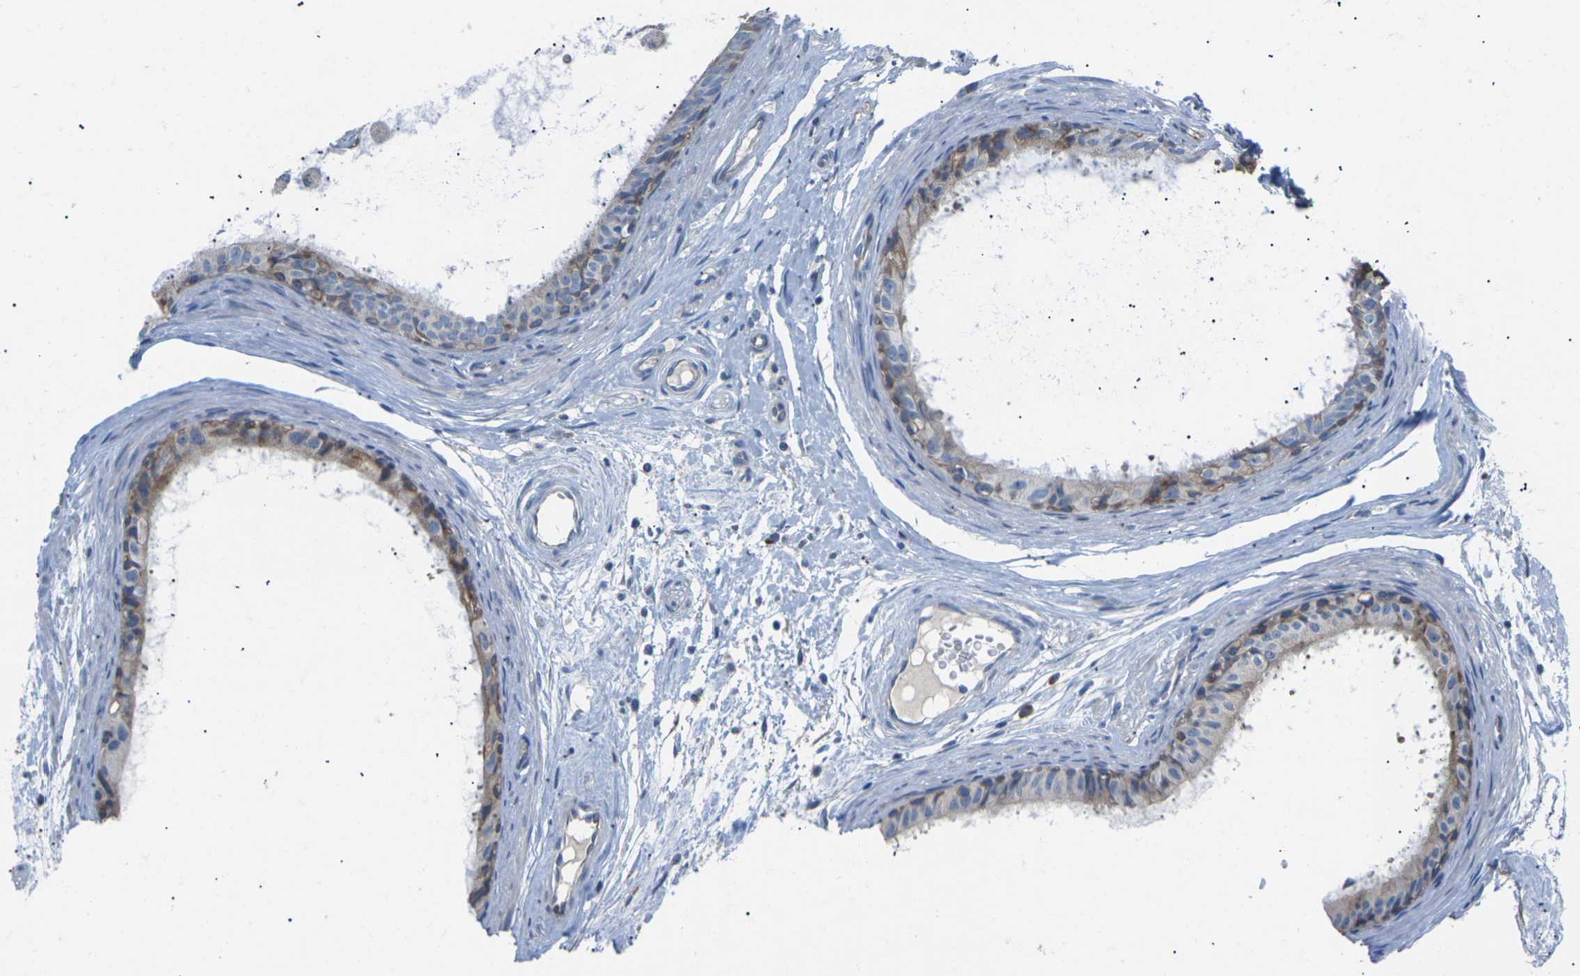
{"staining": {"intensity": "moderate", "quantity": "25%-75%", "location": "cytoplasmic/membranous"}, "tissue": "epididymis", "cell_type": "Glandular cells", "image_type": "normal", "snomed": [{"axis": "morphology", "description": "Normal tissue, NOS"}, {"axis": "morphology", "description": "Inflammation, NOS"}, {"axis": "topography", "description": "Epididymis"}], "caption": "IHC staining of unremarkable epididymis, which exhibits medium levels of moderate cytoplasmic/membranous expression in about 25%-75% of glandular cells indicating moderate cytoplasmic/membranous protein staining. The staining was performed using DAB (brown) for protein detection and nuclei were counterstained in hematoxylin (blue).", "gene": "KLHDC8B", "patient": {"sex": "male", "age": 85}}